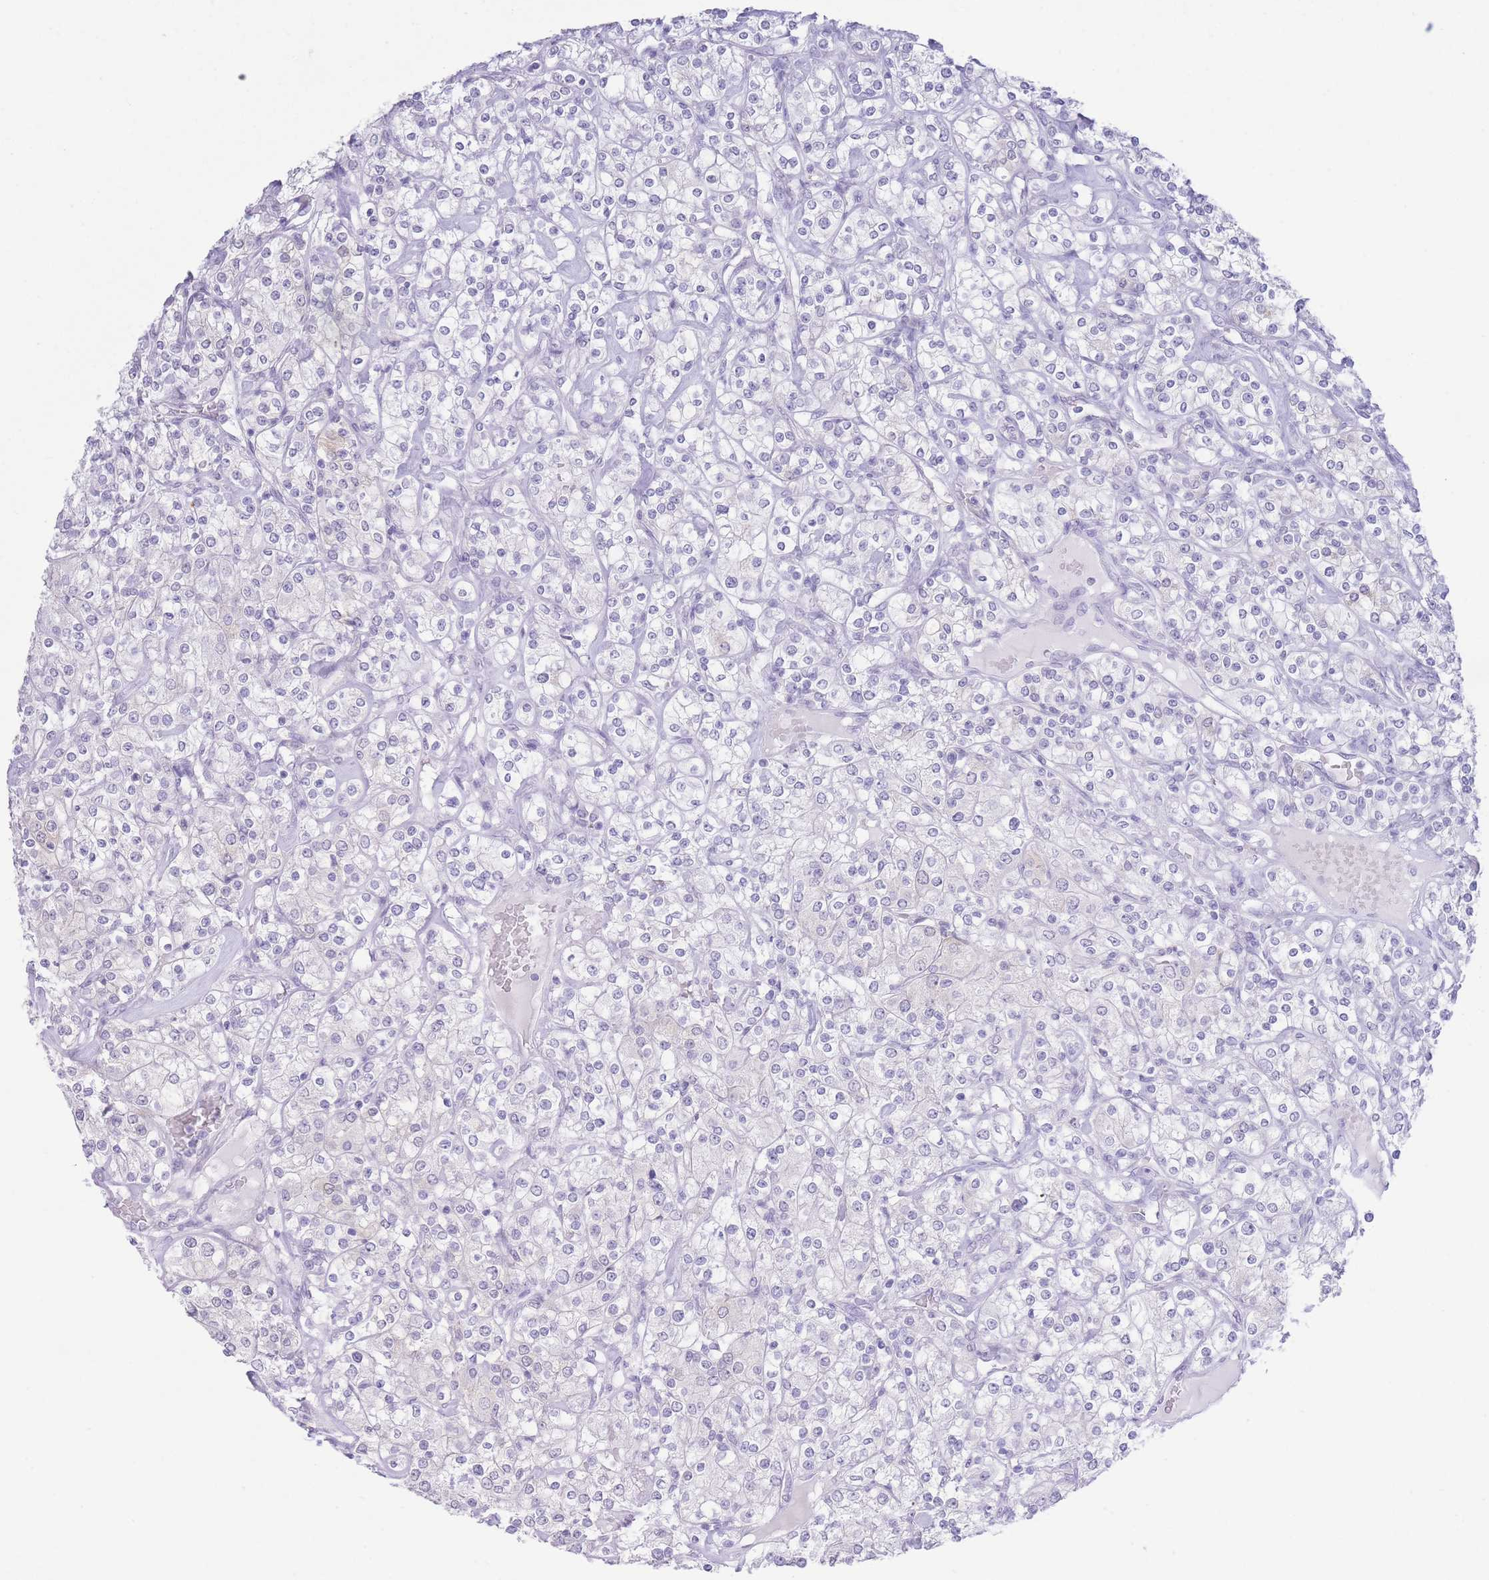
{"staining": {"intensity": "negative", "quantity": "none", "location": "none"}, "tissue": "renal cancer", "cell_type": "Tumor cells", "image_type": "cancer", "snomed": [{"axis": "morphology", "description": "Adenocarcinoma, NOS"}, {"axis": "topography", "description": "Kidney"}], "caption": "Micrograph shows no significant protein staining in tumor cells of adenocarcinoma (renal).", "gene": "PKLR", "patient": {"sex": "male", "age": 77}}